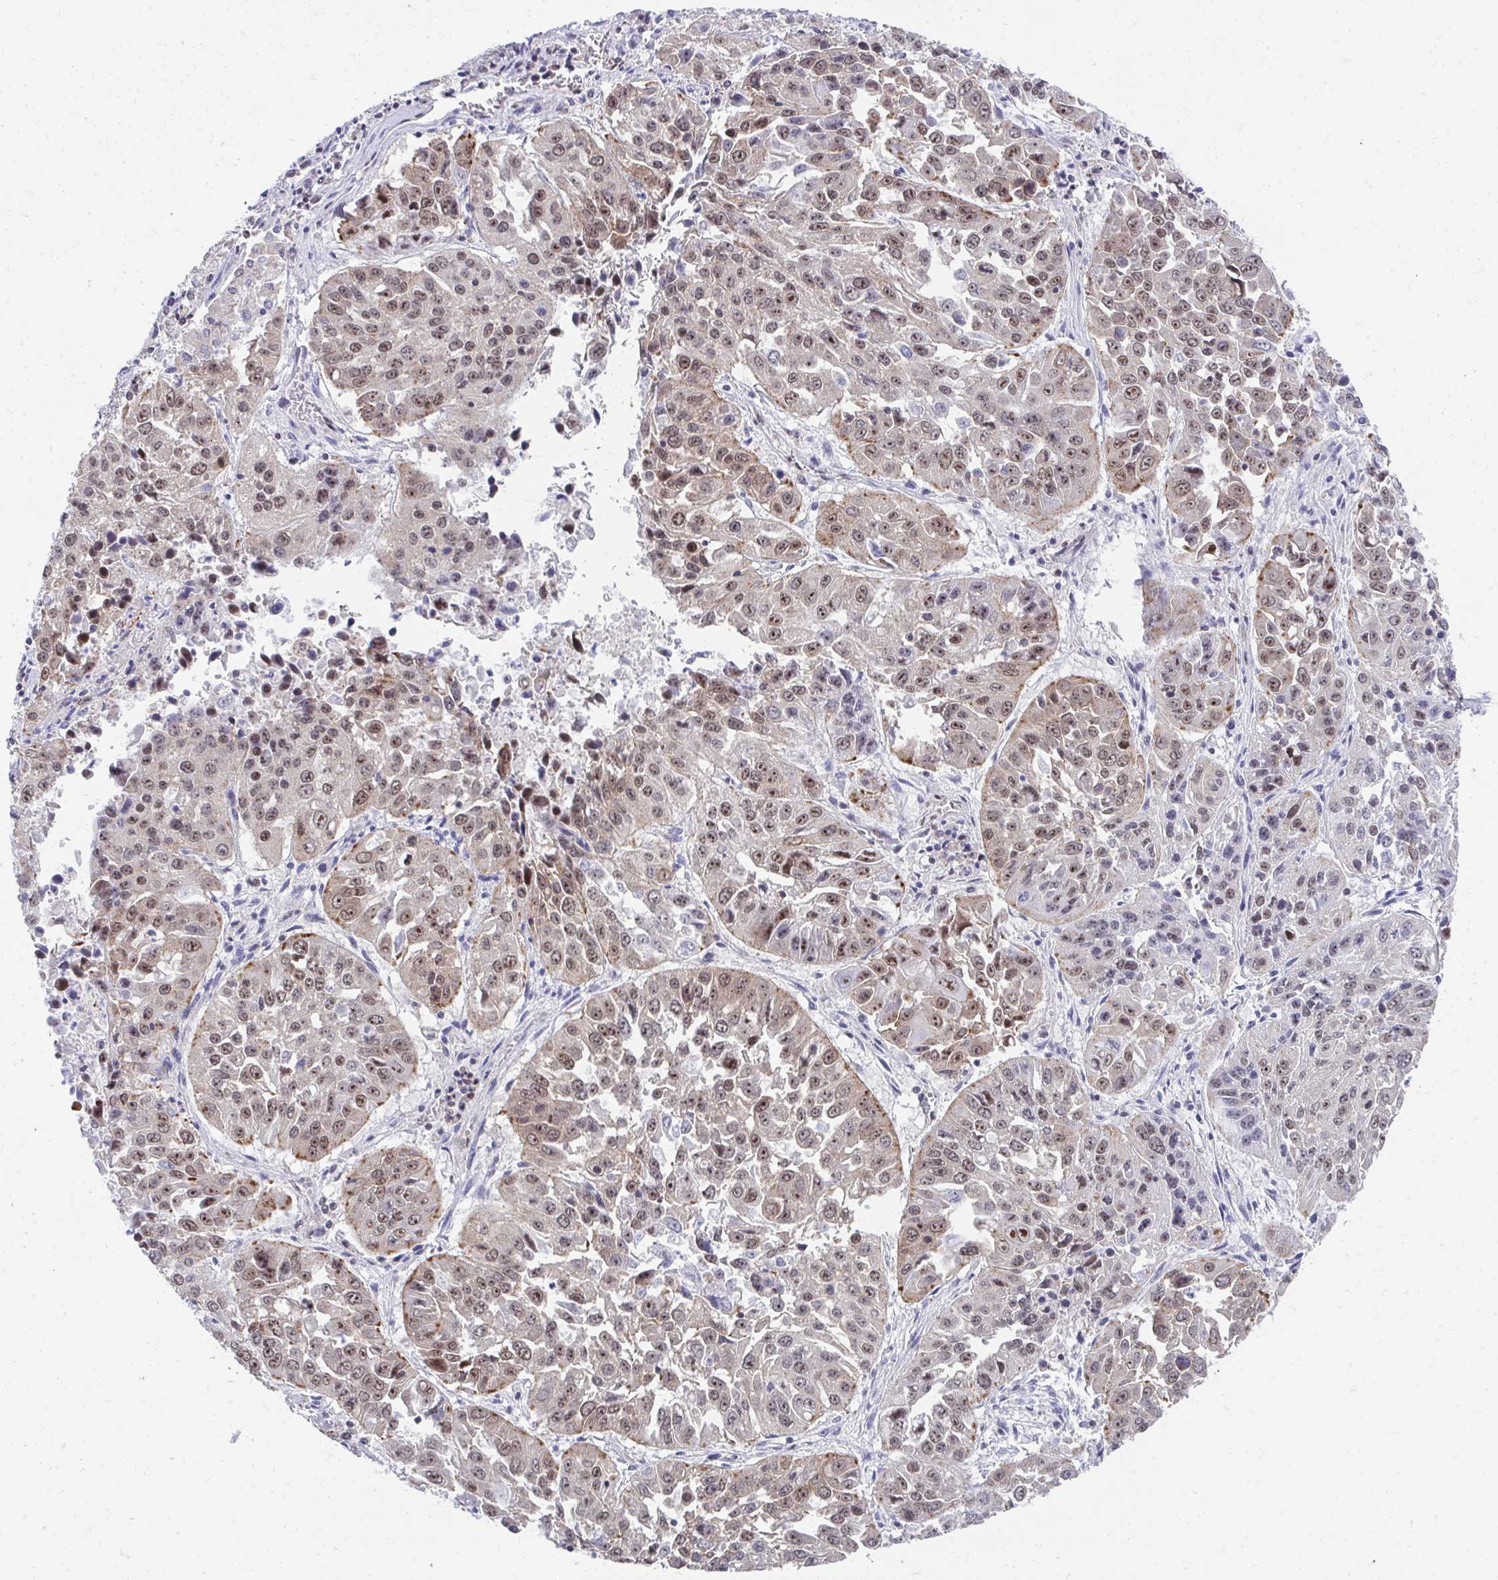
{"staining": {"intensity": "moderate", "quantity": ">75%", "location": "nuclear"}, "tissue": "lung cancer", "cell_type": "Tumor cells", "image_type": "cancer", "snomed": [{"axis": "morphology", "description": "Squamous cell carcinoma, NOS"}, {"axis": "topography", "description": "Lung"}], "caption": "A brown stain labels moderate nuclear expression of a protein in lung cancer tumor cells.", "gene": "HIRA", "patient": {"sex": "female", "age": 61}}